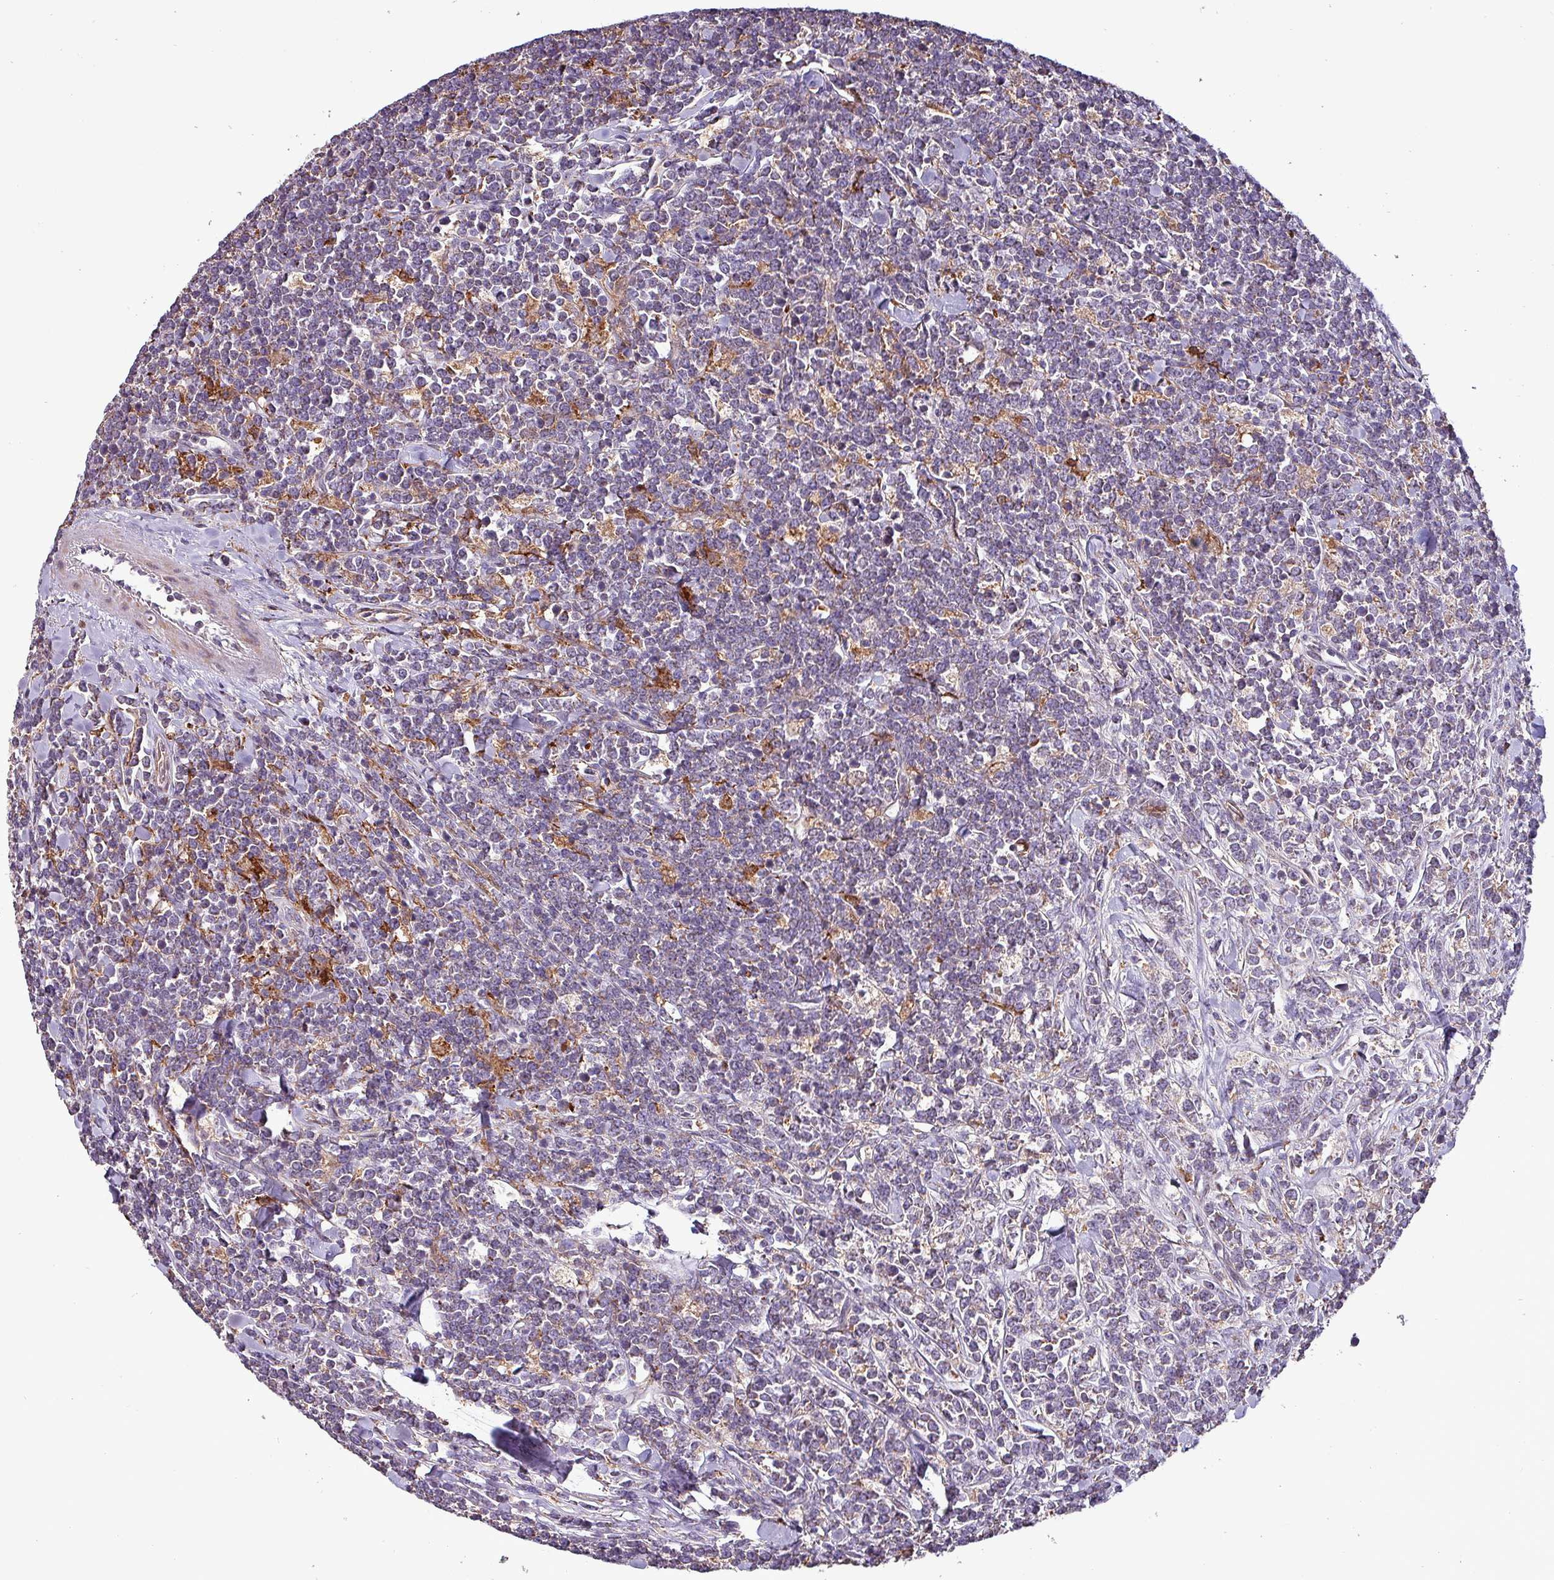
{"staining": {"intensity": "negative", "quantity": "none", "location": "none"}, "tissue": "lymphoma", "cell_type": "Tumor cells", "image_type": "cancer", "snomed": [{"axis": "morphology", "description": "Malignant lymphoma, non-Hodgkin's type, High grade"}, {"axis": "topography", "description": "Small intestine"}, {"axis": "topography", "description": "Colon"}], "caption": "Lymphoma was stained to show a protein in brown. There is no significant positivity in tumor cells.", "gene": "SCIN", "patient": {"sex": "male", "age": 8}}